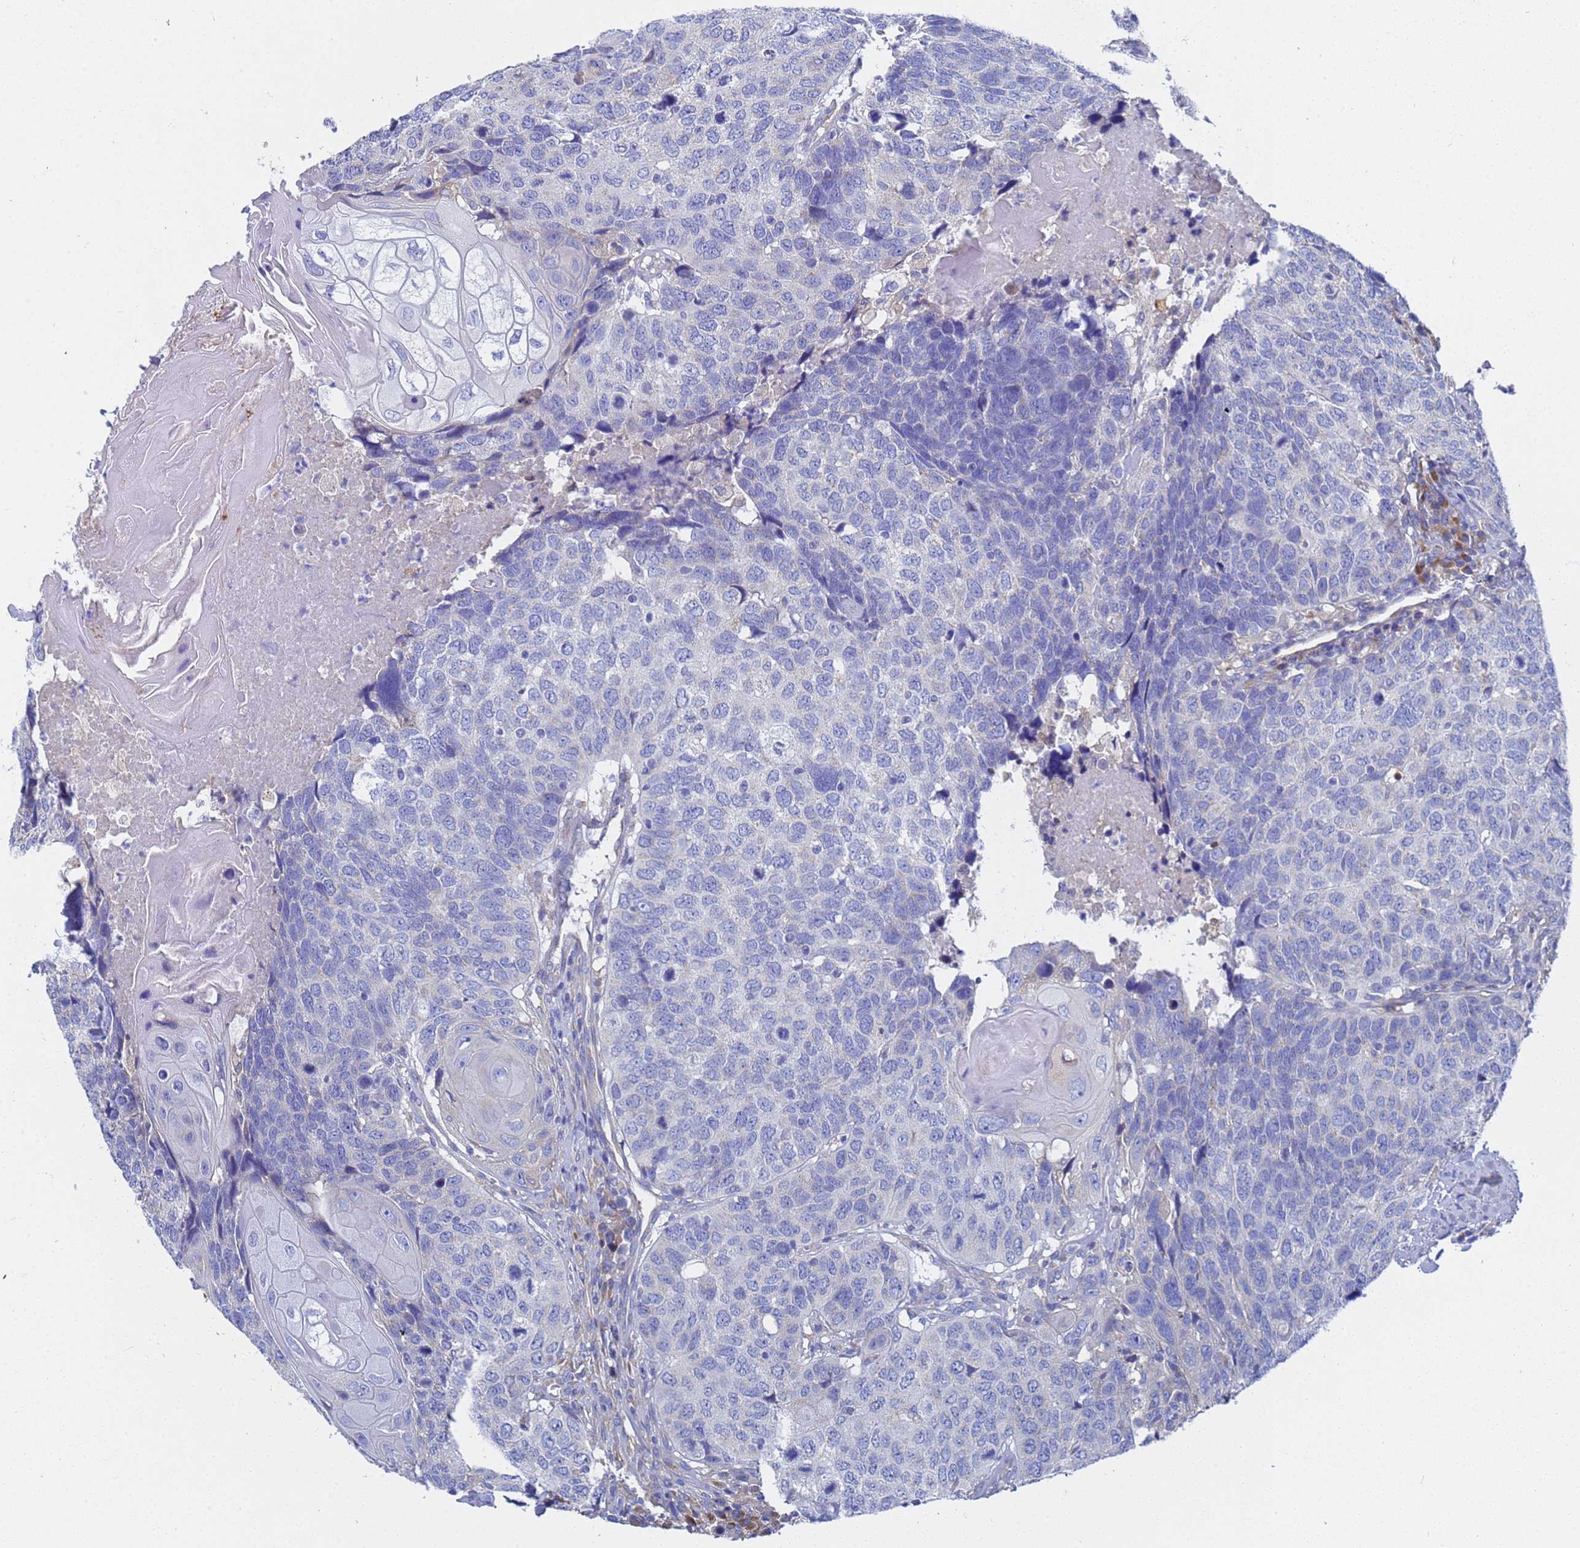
{"staining": {"intensity": "negative", "quantity": "none", "location": "none"}, "tissue": "head and neck cancer", "cell_type": "Tumor cells", "image_type": "cancer", "snomed": [{"axis": "morphology", "description": "Squamous cell carcinoma, NOS"}, {"axis": "topography", "description": "Head-Neck"}], "caption": "This is an immunohistochemistry image of human head and neck cancer. There is no expression in tumor cells.", "gene": "TM4SF4", "patient": {"sex": "male", "age": 66}}